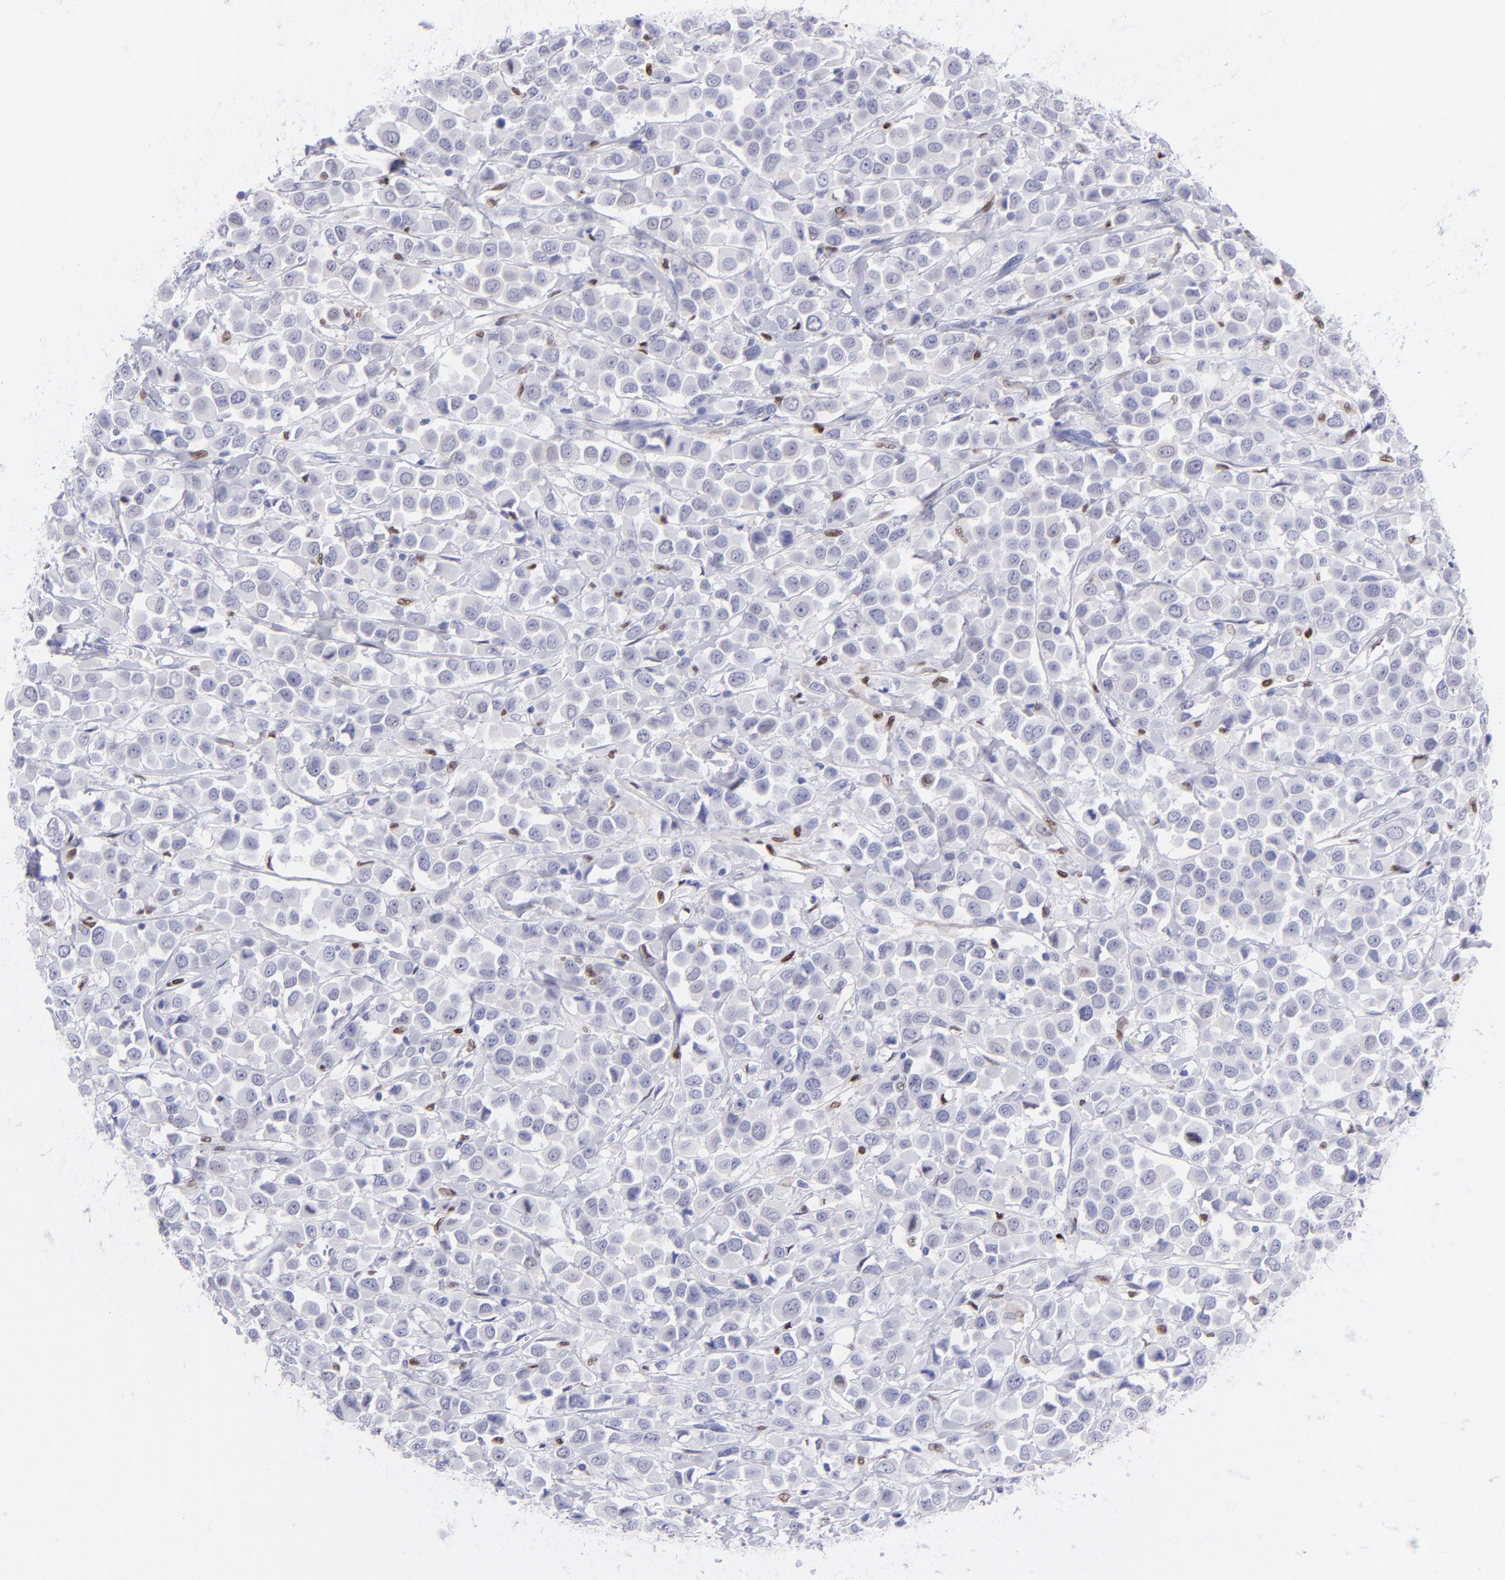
{"staining": {"intensity": "negative", "quantity": "none", "location": "none"}, "tissue": "breast cancer", "cell_type": "Tumor cells", "image_type": "cancer", "snomed": [{"axis": "morphology", "description": "Duct carcinoma"}, {"axis": "topography", "description": "Breast"}], "caption": "The histopathology image reveals no significant positivity in tumor cells of breast cancer.", "gene": "MITF", "patient": {"sex": "female", "age": 61}}